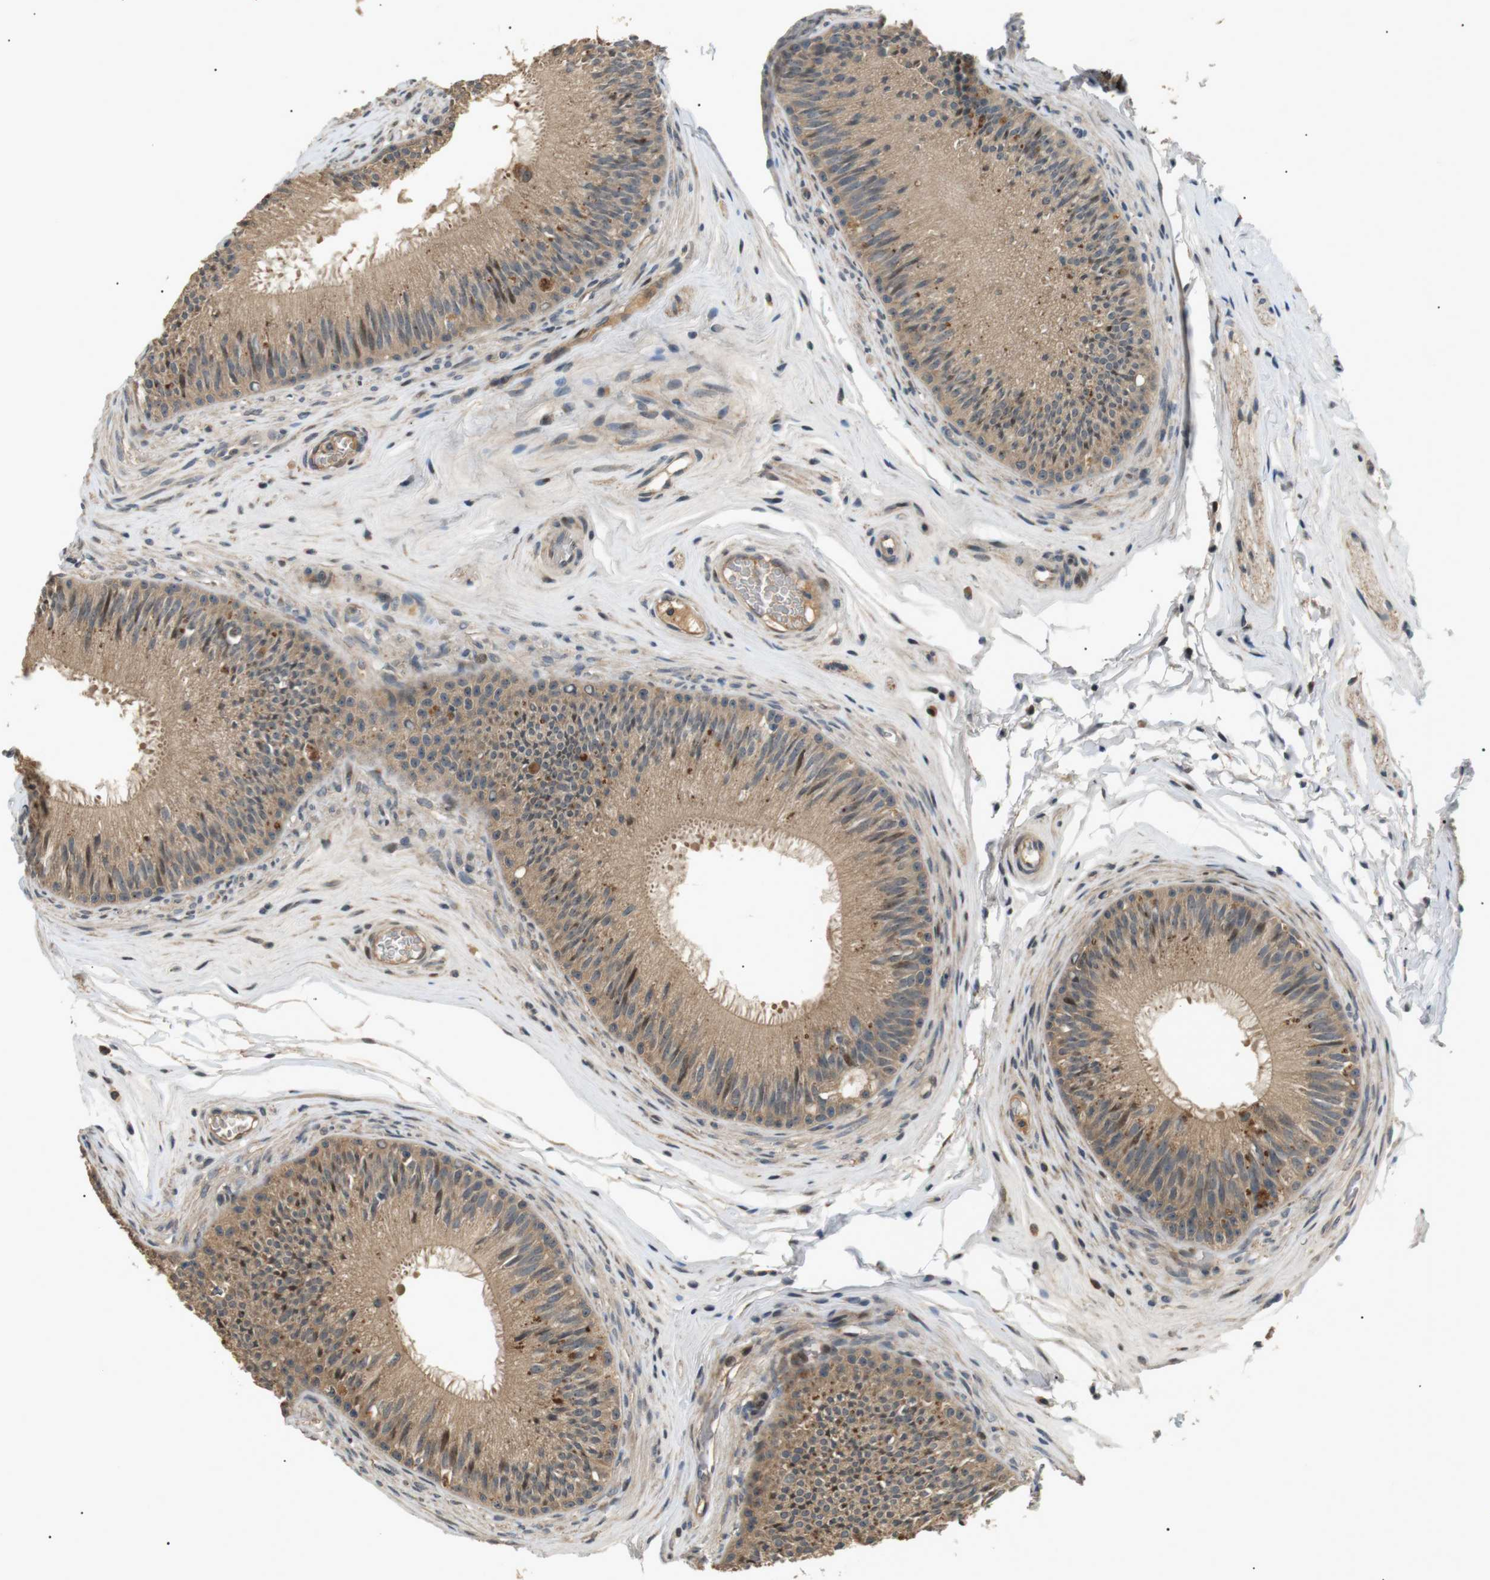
{"staining": {"intensity": "moderate", "quantity": ">75%", "location": "cytoplasmic/membranous"}, "tissue": "epididymis", "cell_type": "Glandular cells", "image_type": "normal", "snomed": [{"axis": "morphology", "description": "Normal tissue, NOS"}, {"axis": "topography", "description": "Testis"}, {"axis": "topography", "description": "Epididymis"}], "caption": "Moderate cytoplasmic/membranous staining is identified in about >75% of glandular cells in unremarkable epididymis.", "gene": "HSPA13", "patient": {"sex": "male", "age": 36}}